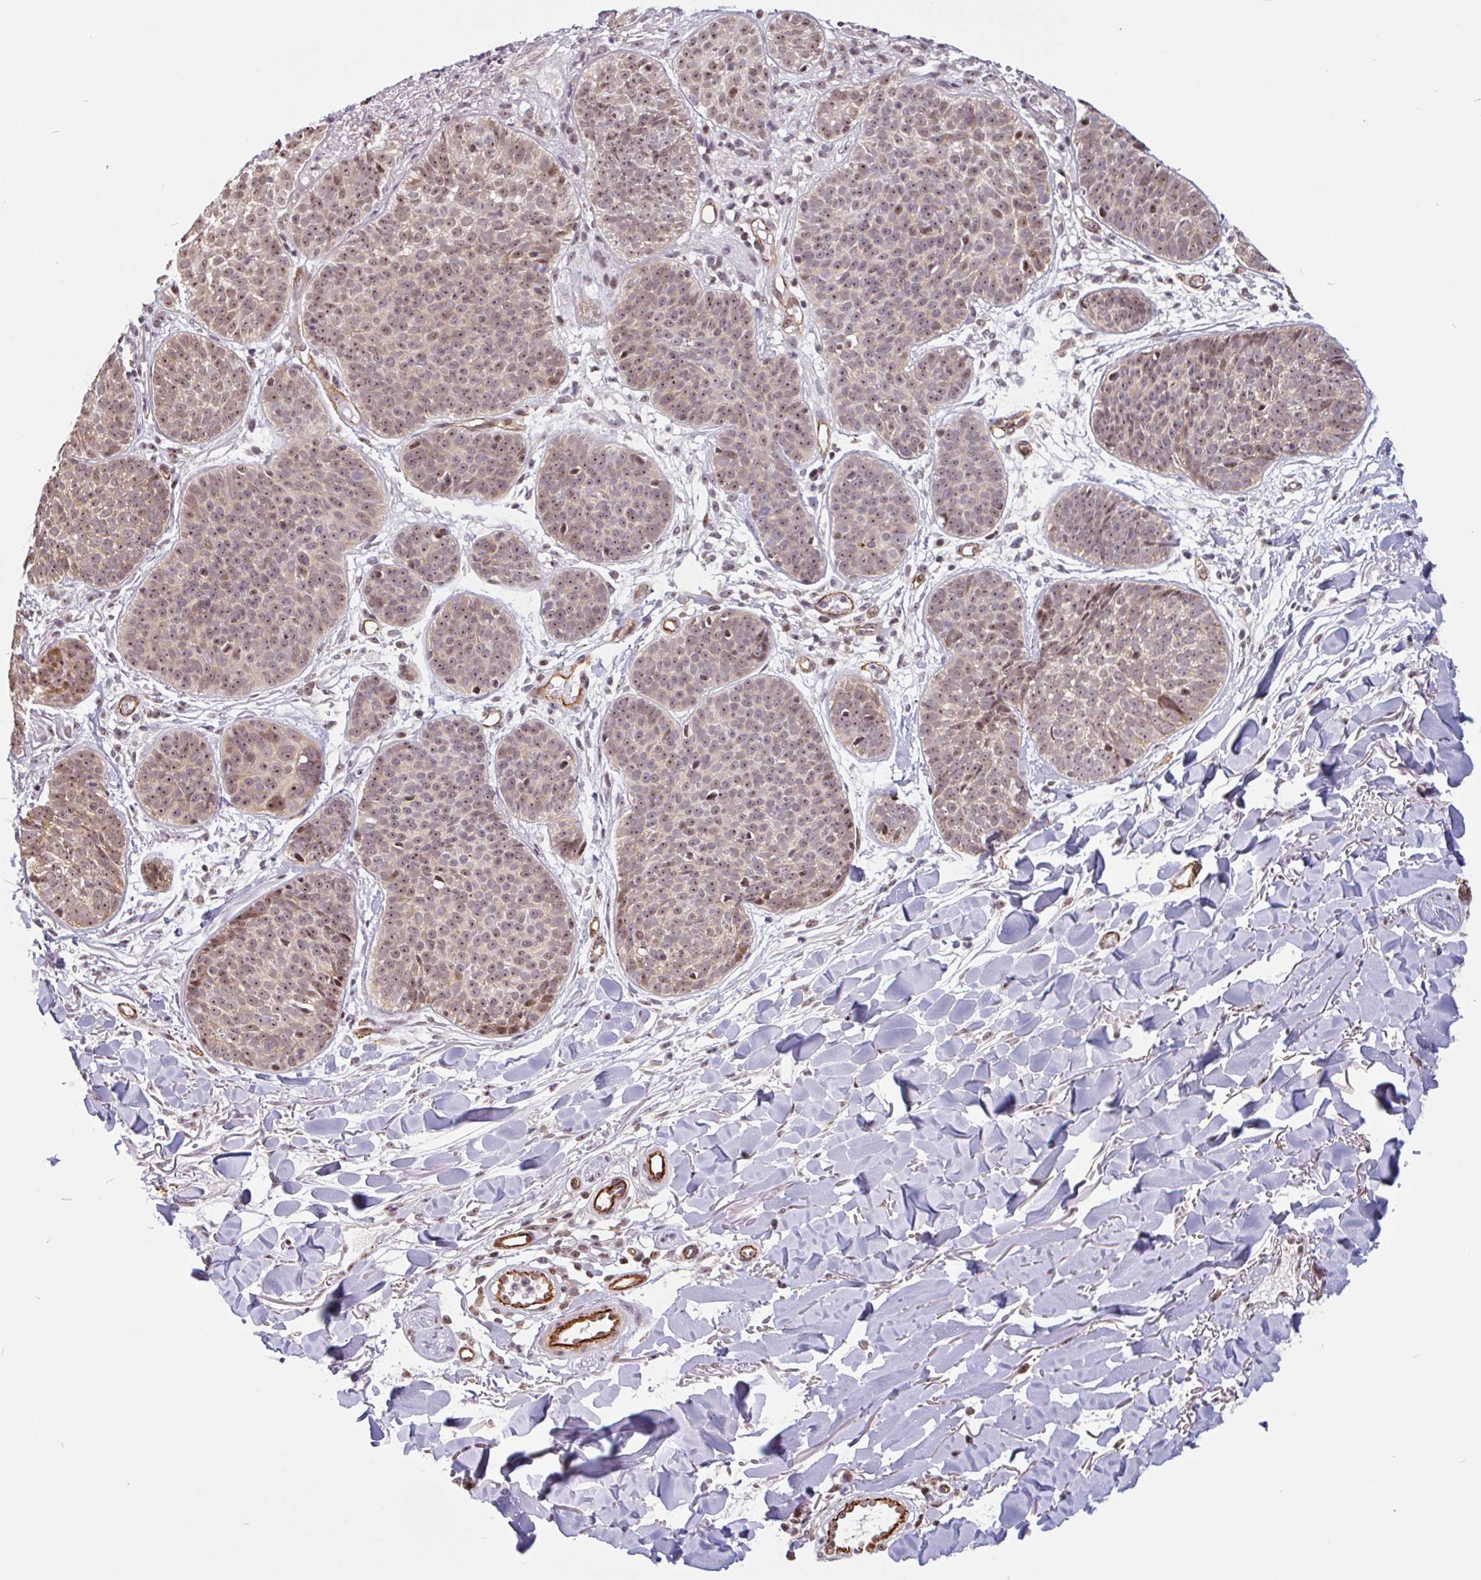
{"staining": {"intensity": "moderate", "quantity": ">75%", "location": "cytoplasmic/membranous,nuclear"}, "tissue": "skin cancer", "cell_type": "Tumor cells", "image_type": "cancer", "snomed": [{"axis": "morphology", "description": "Basal cell carcinoma"}, {"axis": "topography", "description": "Skin"}, {"axis": "topography", "description": "Skin of neck"}, {"axis": "topography", "description": "Skin of shoulder"}, {"axis": "topography", "description": "Skin of back"}], "caption": "Tumor cells exhibit medium levels of moderate cytoplasmic/membranous and nuclear positivity in about >75% of cells in skin cancer (basal cell carcinoma).", "gene": "ZNF689", "patient": {"sex": "male", "age": 80}}